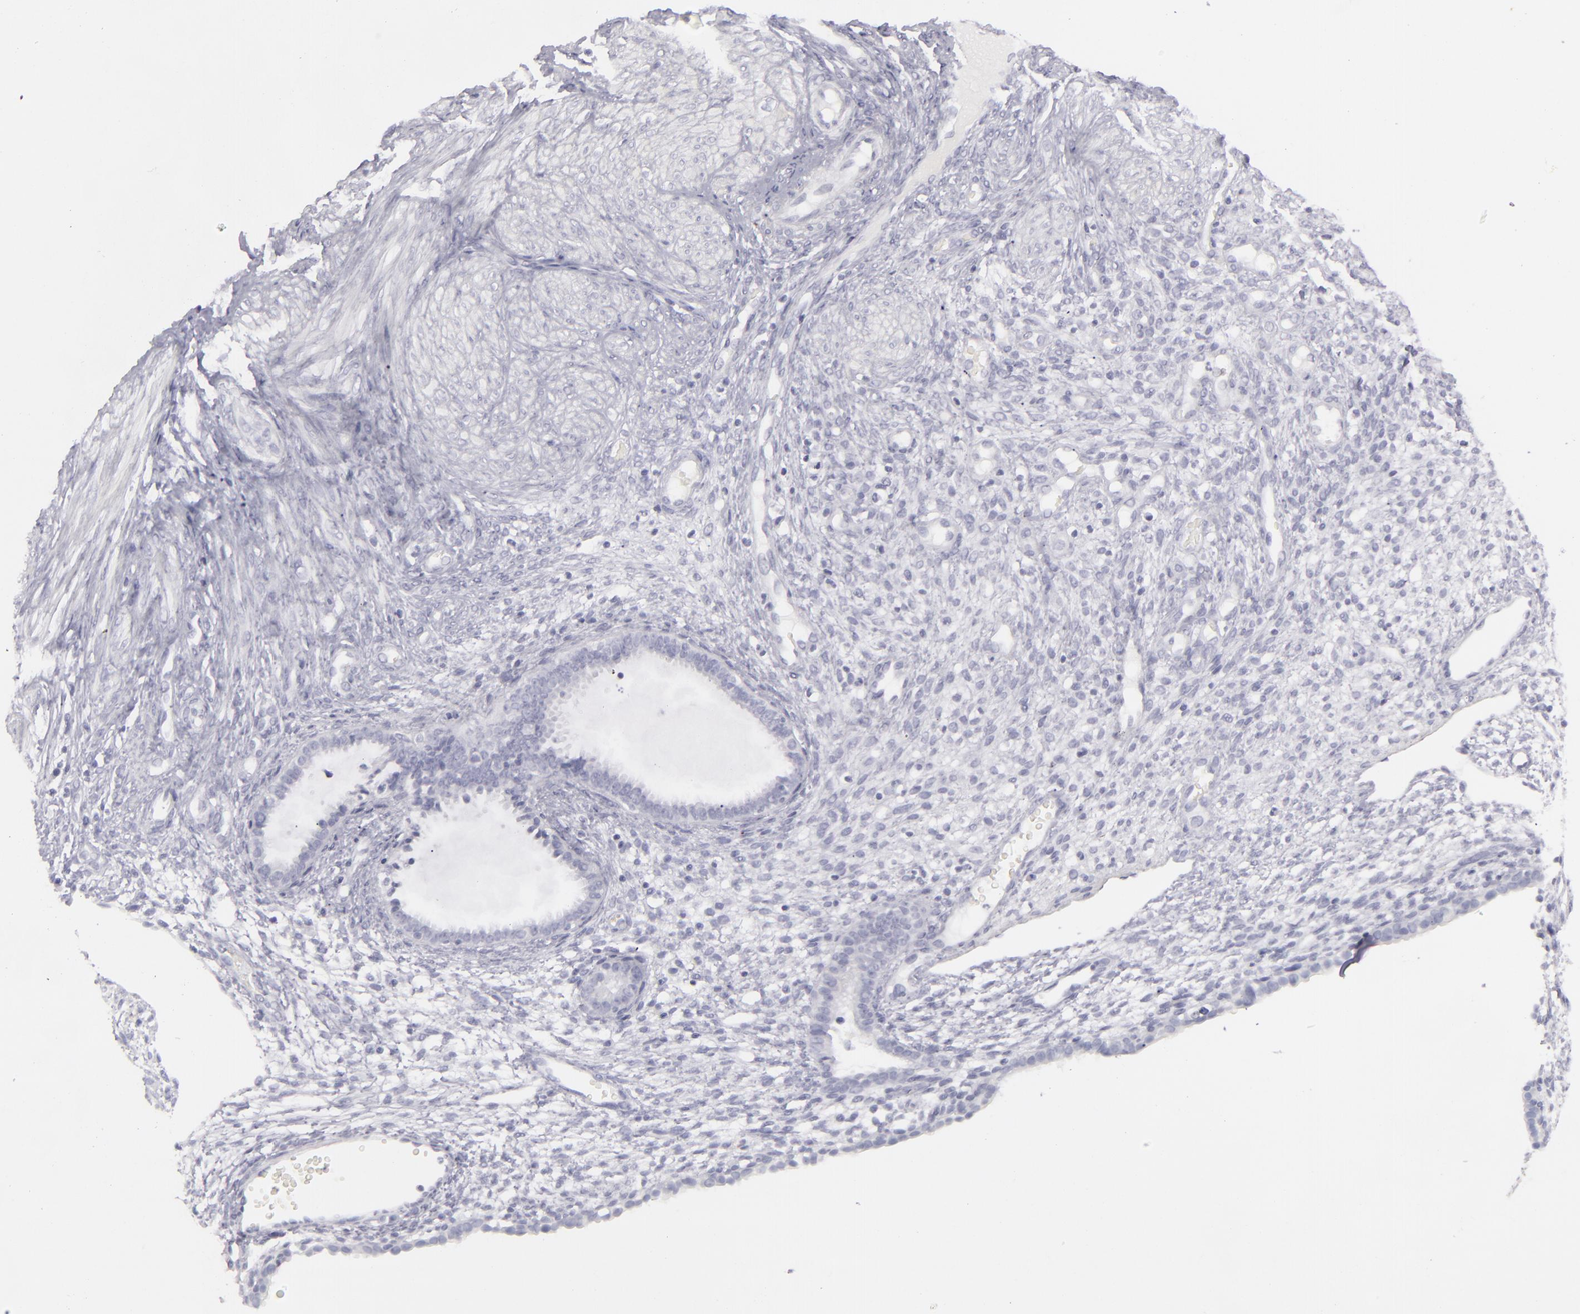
{"staining": {"intensity": "negative", "quantity": "none", "location": "none"}, "tissue": "endometrium", "cell_type": "Cells in endometrial stroma", "image_type": "normal", "snomed": [{"axis": "morphology", "description": "Normal tissue, NOS"}, {"axis": "topography", "description": "Endometrium"}], "caption": "High magnification brightfield microscopy of normal endometrium stained with DAB (3,3'-diaminobenzidine) (brown) and counterstained with hematoxylin (blue): cells in endometrial stroma show no significant positivity. The staining is performed using DAB brown chromogen with nuclei counter-stained in using hematoxylin.", "gene": "FLG", "patient": {"sex": "female", "age": 72}}